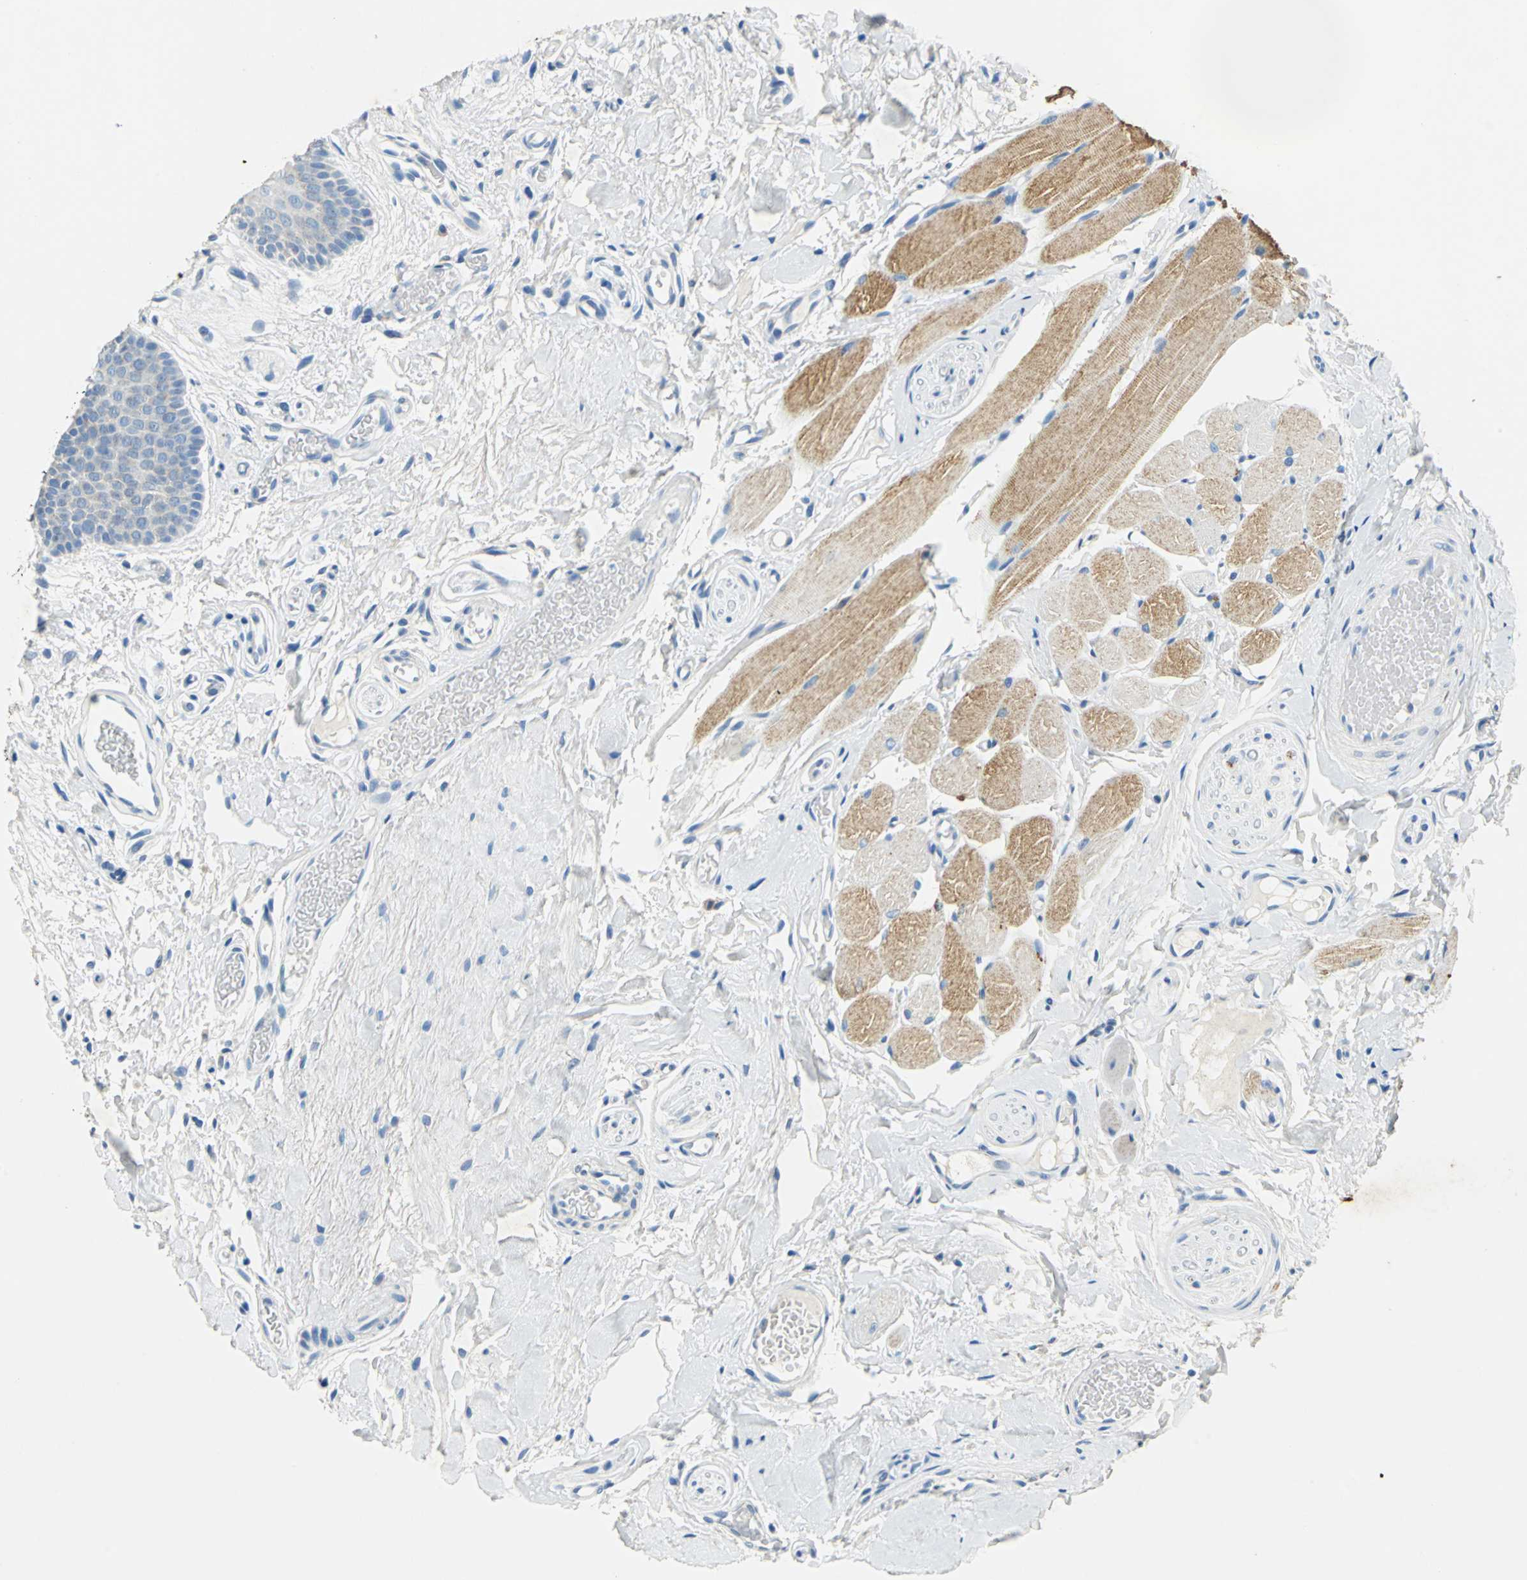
{"staining": {"intensity": "negative", "quantity": "none", "location": "none"}, "tissue": "oral mucosa", "cell_type": "Squamous epithelial cells", "image_type": "normal", "snomed": [{"axis": "morphology", "description": "Normal tissue, NOS"}, {"axis": "topography", "description": "Oral tissue"}], "caption": "There is no significant positivity in squamous epithelial cells of oral mucosa. (DAB (3,3'-diaminobenzidine) IHC visualized using brightfield microscopy, high magnification).", "gene": "TEX264", "patient": {"sex": "male", "age": 54}}